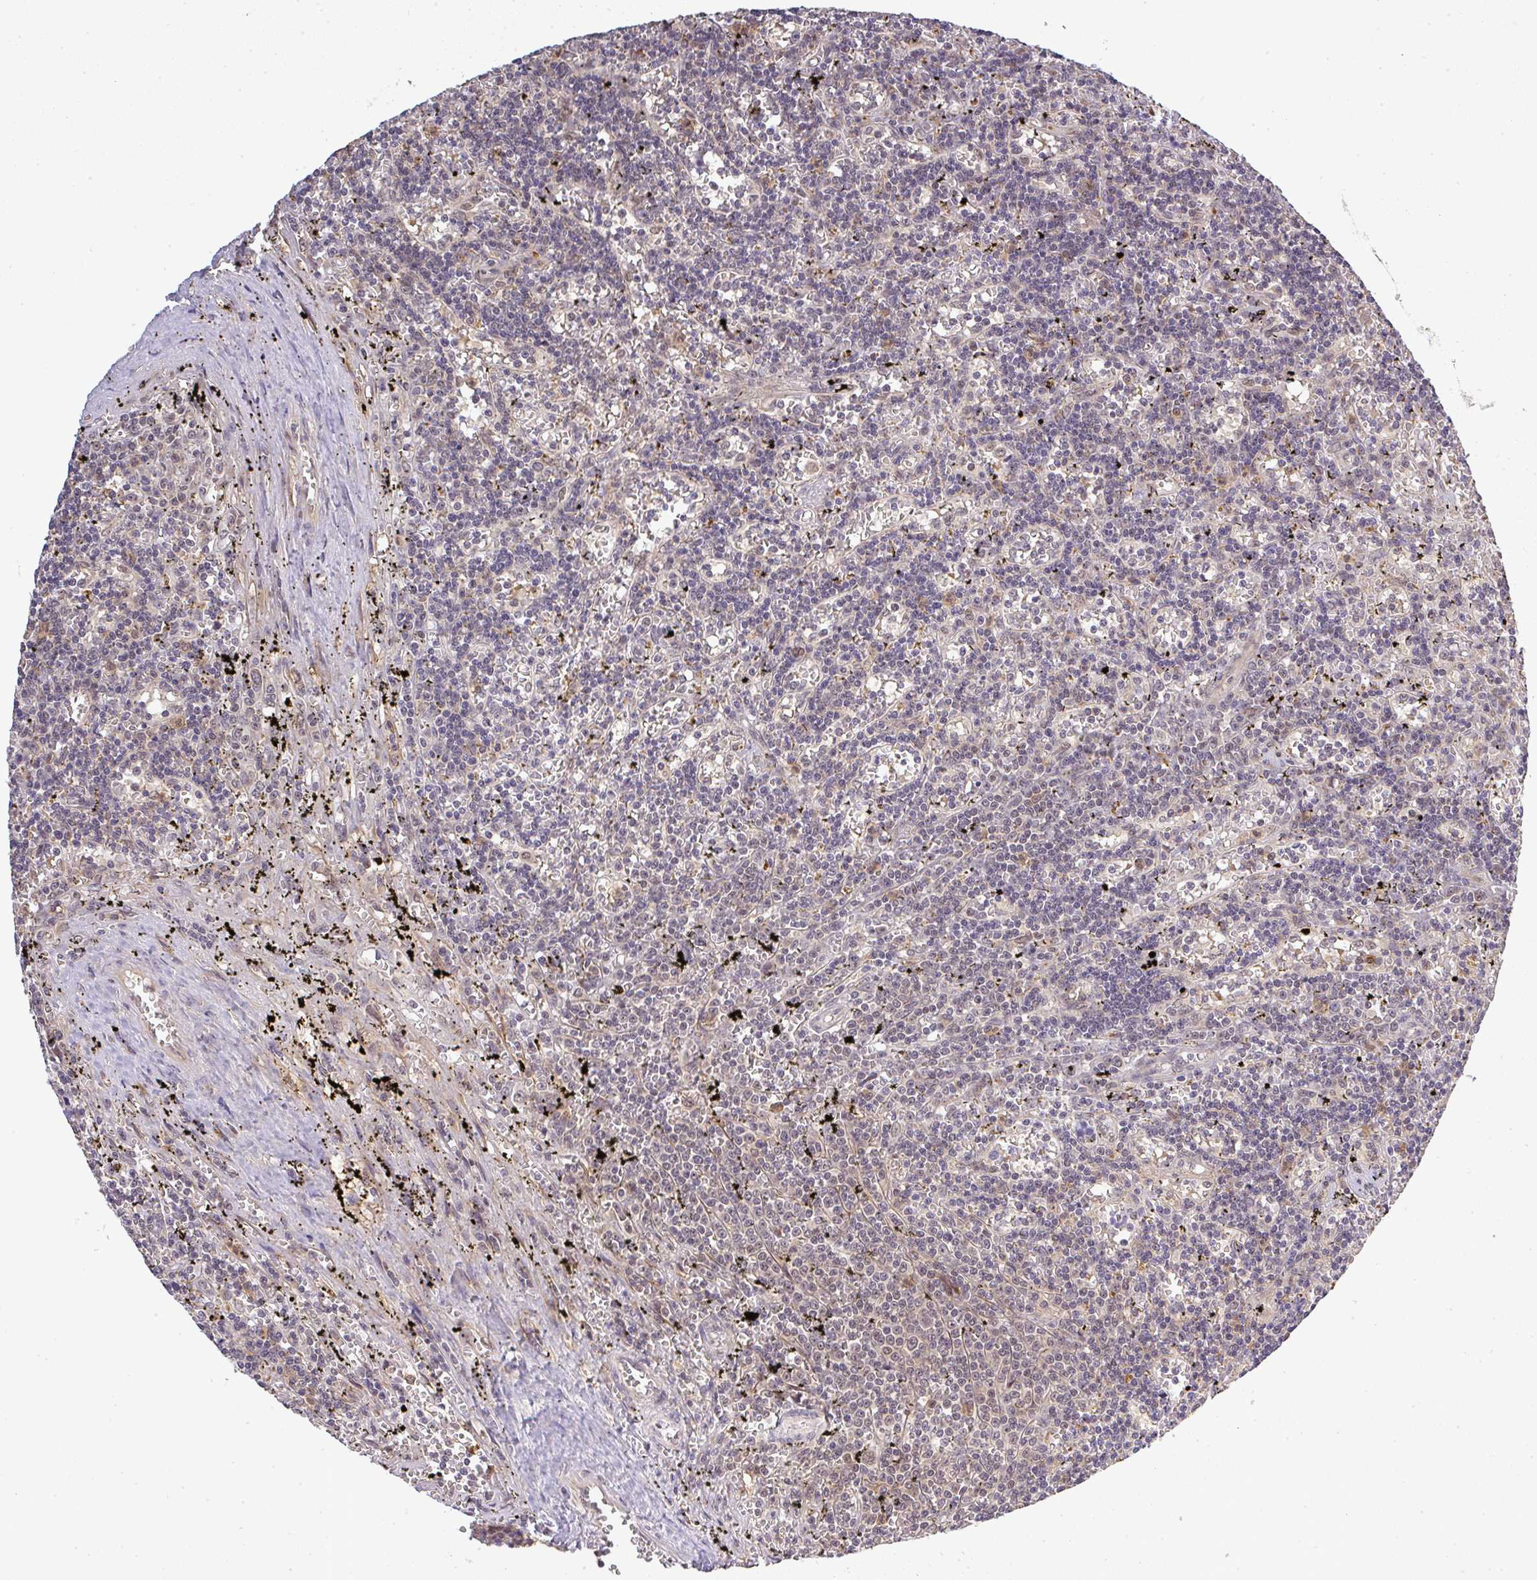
{"staining": {"intensity": "negative", "quantity": "none", "location": "none"}, "tissue": "lymphoma", "cell_type": "Tumor cells", "image_type": "cancer", "snomed": [{"axis": "morphology", "description": "Malignant lymphoma, non-Hodgkin's type, Low grade"}, {"axis": "topography", "description": "Spleen"}], "caption": "High magnification brightfield microscopy of low-grade malignant lymphoma, non-Hodgkin's type stained with DAB (brown) and counterstained with hematoxylin (blue): tumor cells show no significant expression.", "gene": "FAM153A", "patient": {"sex": "male", "age": 60}}